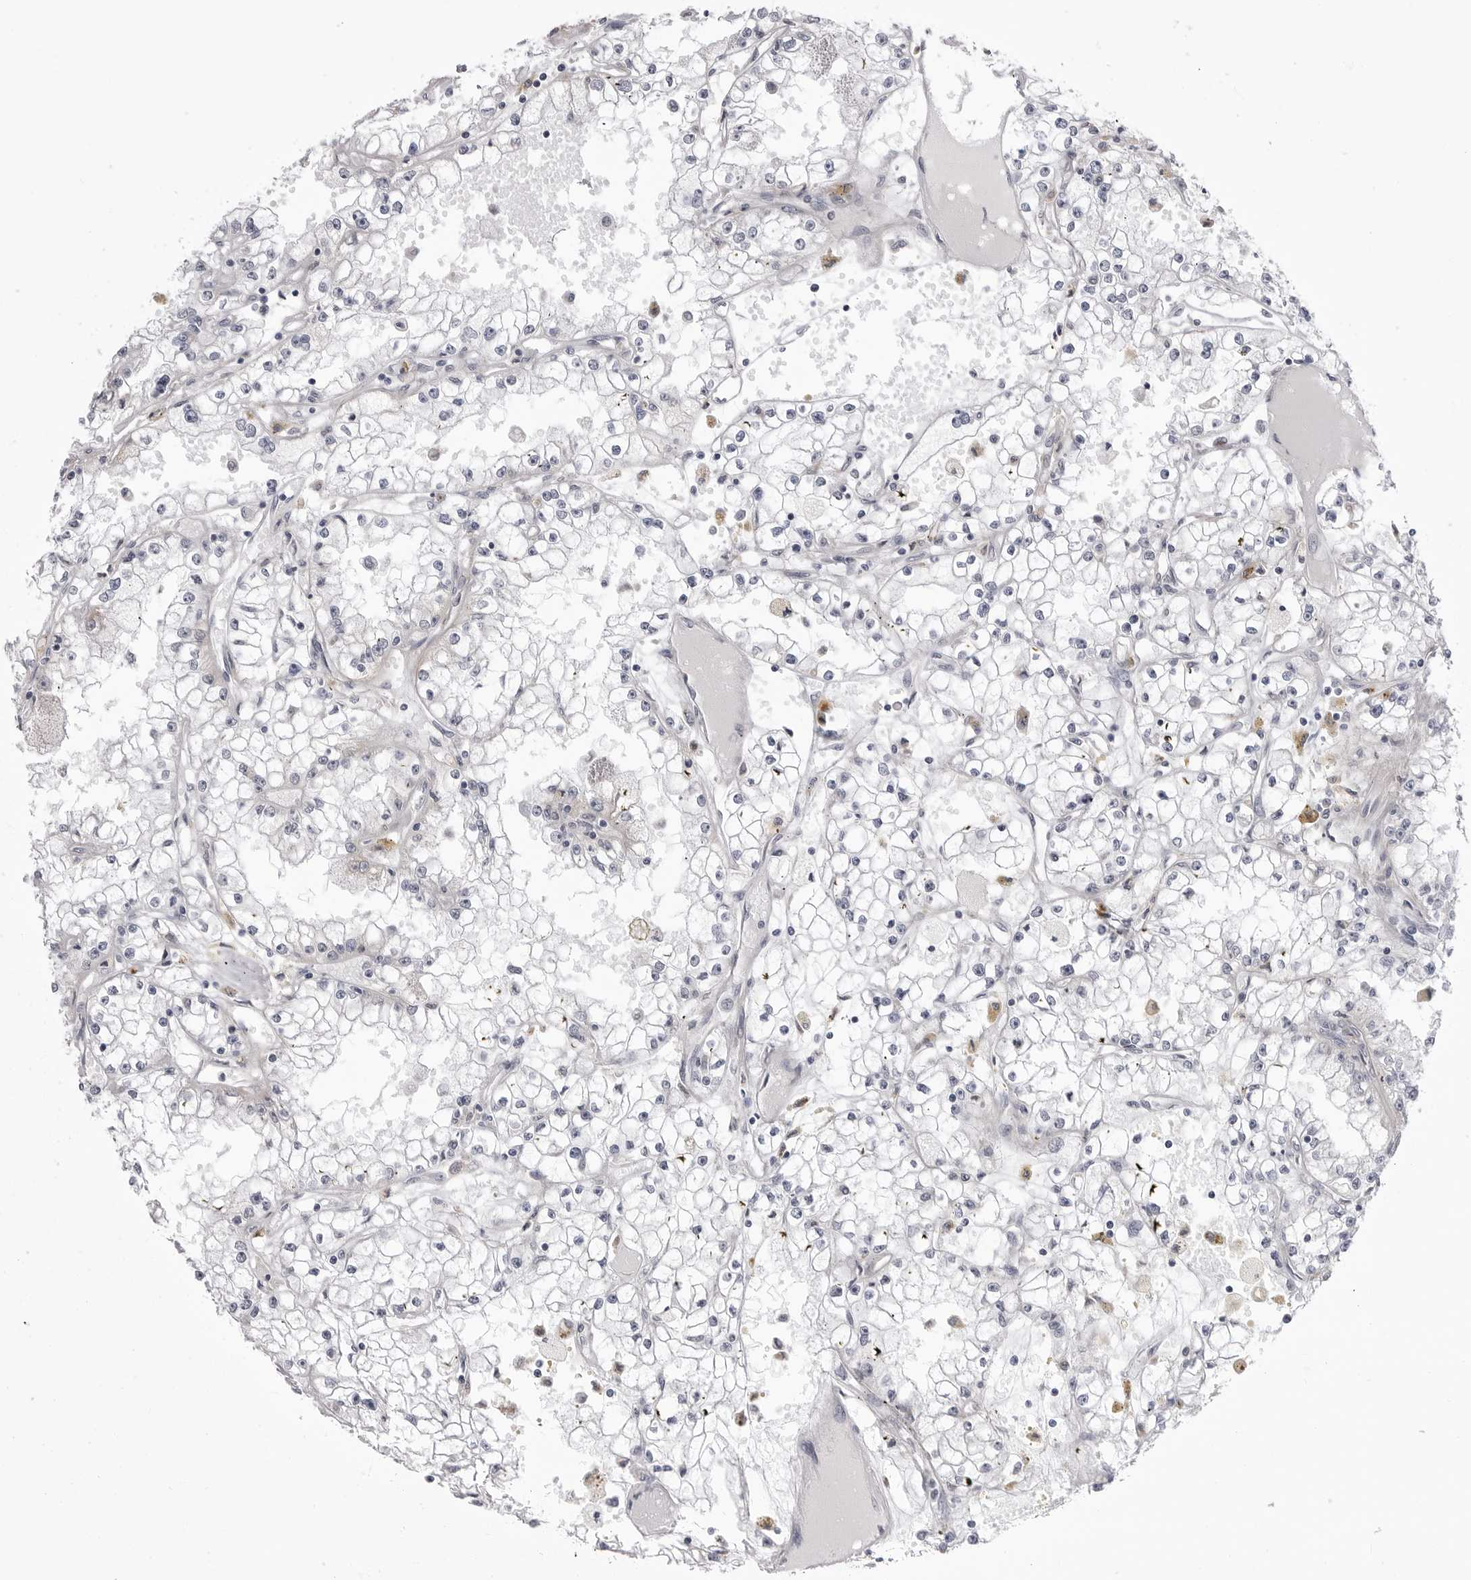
{"staining": {"intensity": "negative", "quantity": "none", "location": "none"}, "tissue": "renal cancer", "cell_type": "Tumor cells", "image_type": "cancer", "snomed": [{"axis": "morphology", "description": "Adenocarcinoma, NOS"}, {"axis": "topography", "description": "Kidney"}], "caption": "DAB immunohistochemical staining of renal cancer (adenocarcinoma) exhibits no significant expression in tumor cells.", "gene": "CCDC18", "patient": {"sex": "male", "age": 56}}